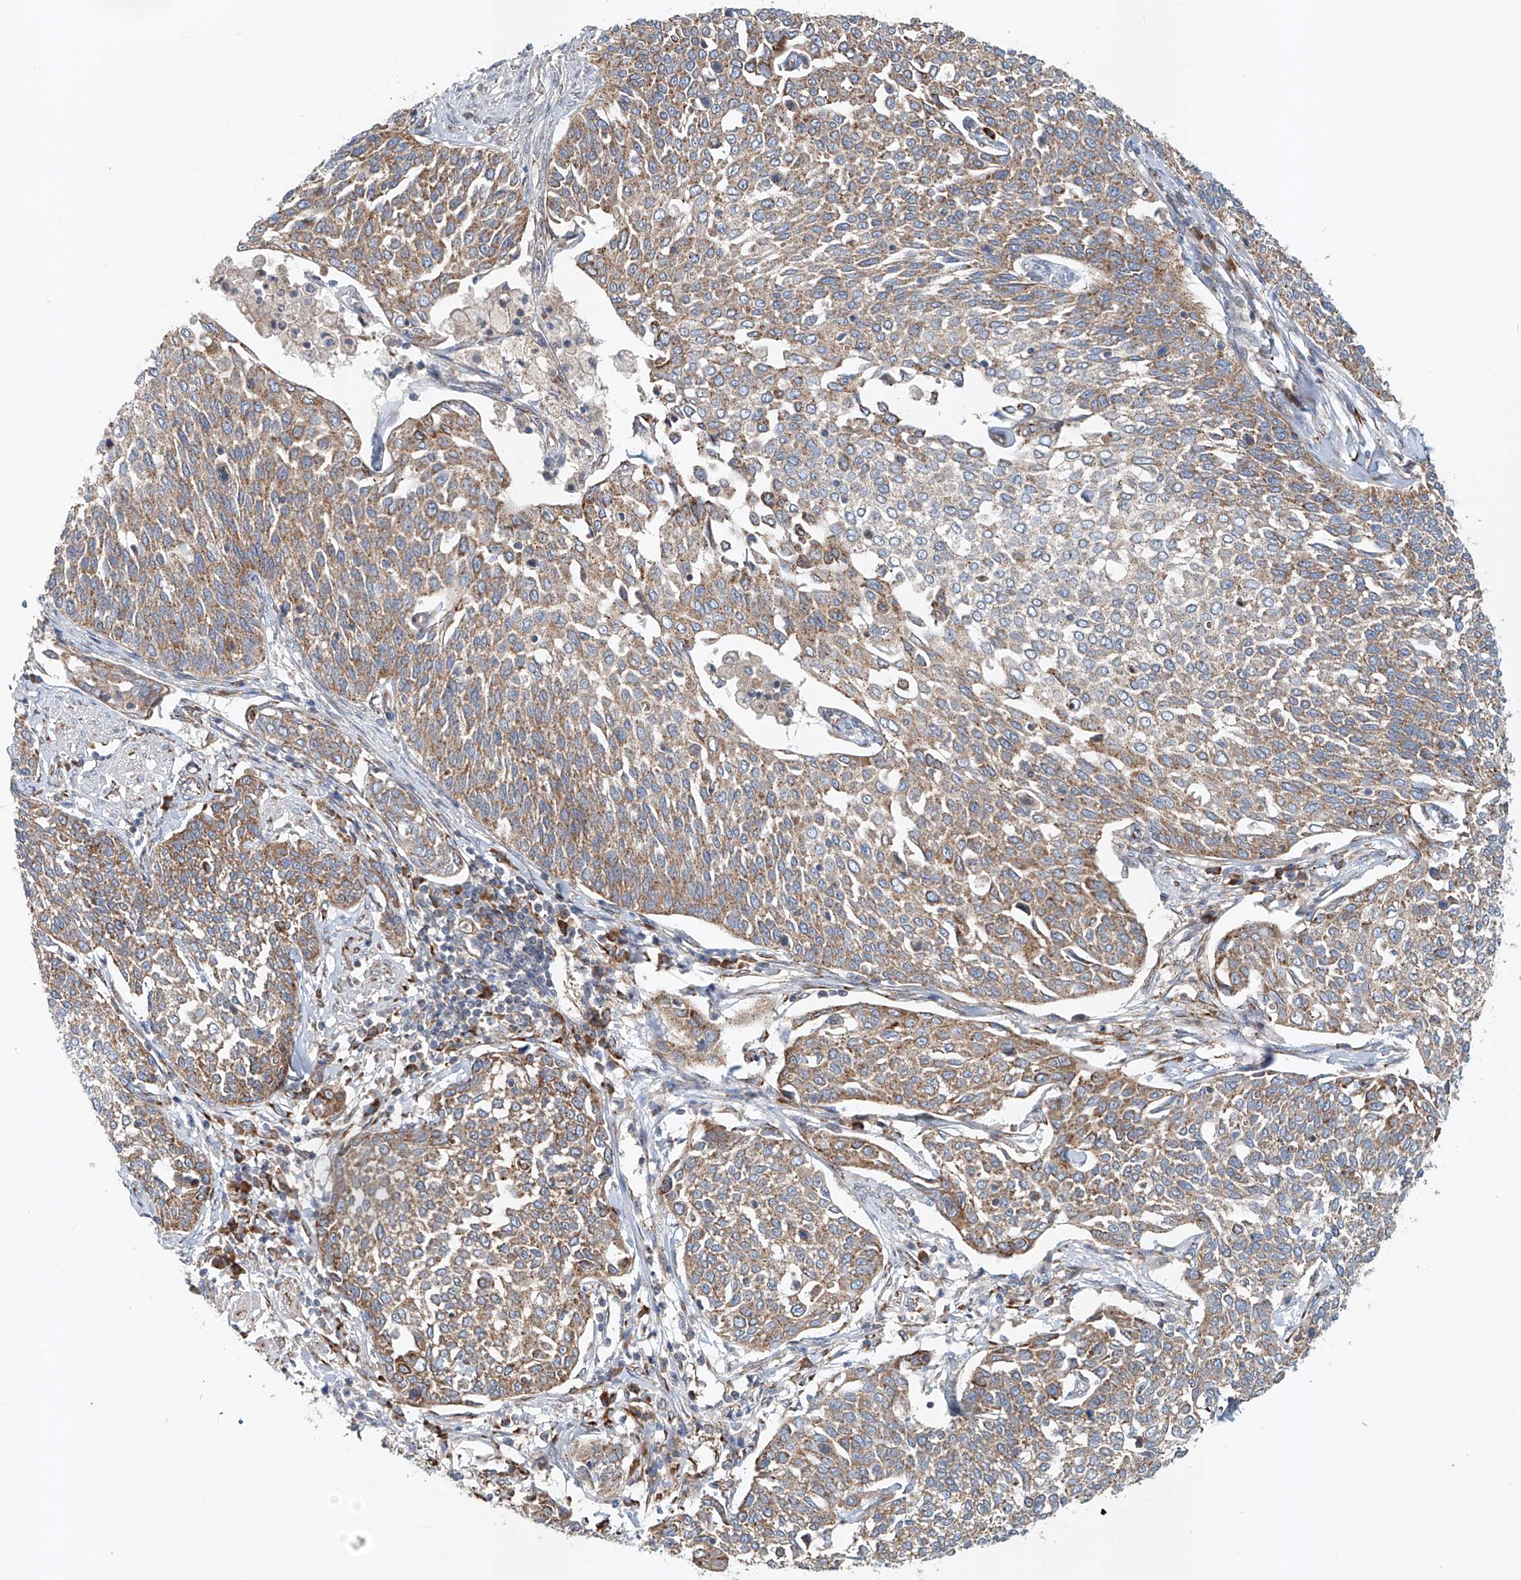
{"staining": {"intensity": "moderate", "quantity": ">75%", "location": "cytoplasmic/membranous"}, "tissue": "cervical cancer", "cell_type": "Tumor cells", "image_type": "cancer", "snomed": [{"axis": "morphology", "description": "Squamous cell carcinoma, NOS"}, {"axis": "topography", "description": "Cervix"}], "caption": "Immunohistochemistry (DAB) staining of cervical cancer demonstrates moderate cytoplasmic/membranous protein positivity in about >75% of tumor cells.", "gene": "SNAP29", "patient": {"sex": "female", "age": 34}}